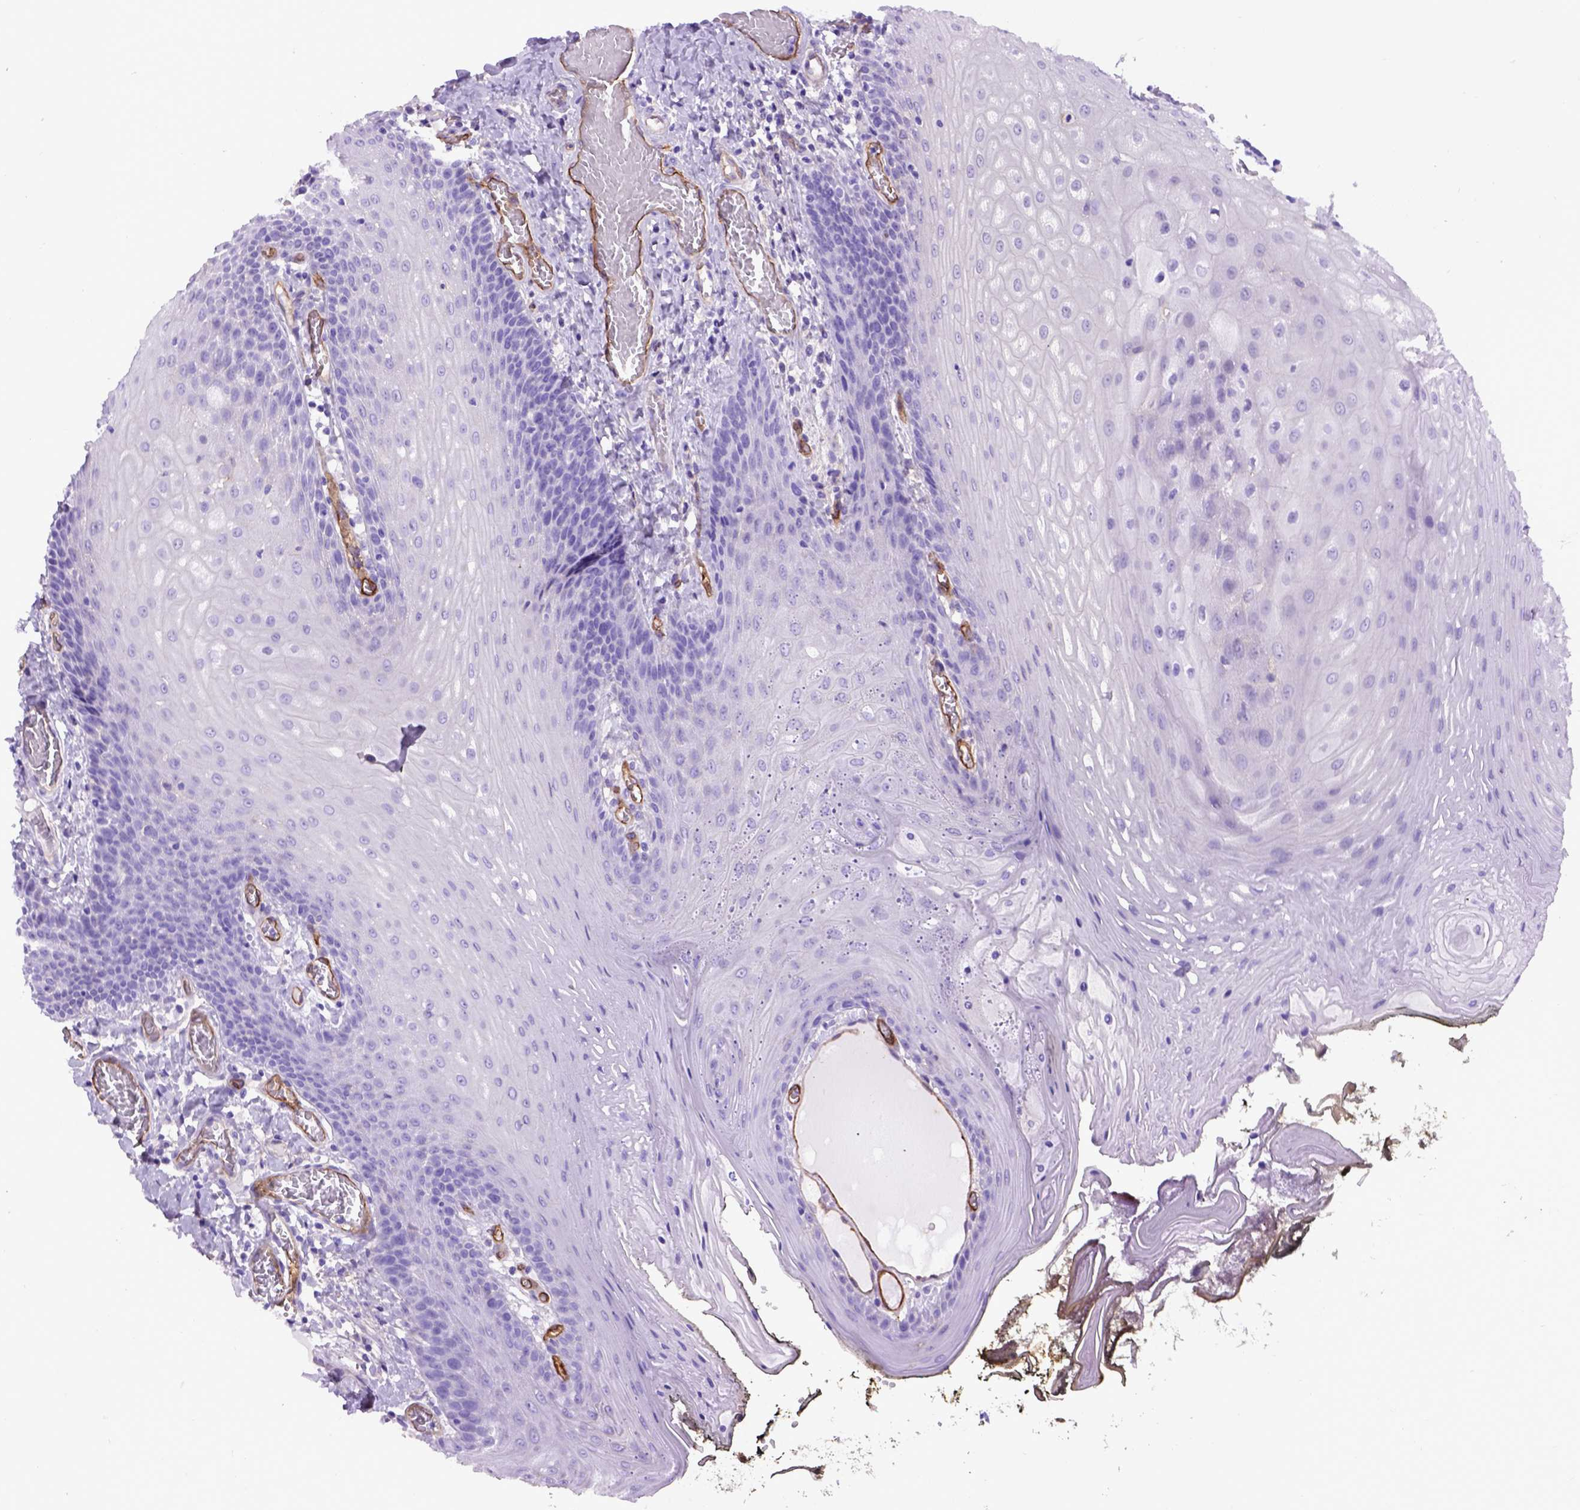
{"staining": {"intensity": "negative", "quantity": "none", "location": "none"}, "tissue": "oral mucosa", "cell_type": "Squamous epithelial cells", "image_type": "normal", "snomed": [{"axis": "morphology", "description": "Normal tissue, NOS"}, {"axis": "topography", "description": "Oral tissue"}], "caption": "The micrograph reveals no significant positivity in squamous epithelial cells of oral mucosa.", "gene": "ENG", "patient": {"sex": "male", "age": 9}}